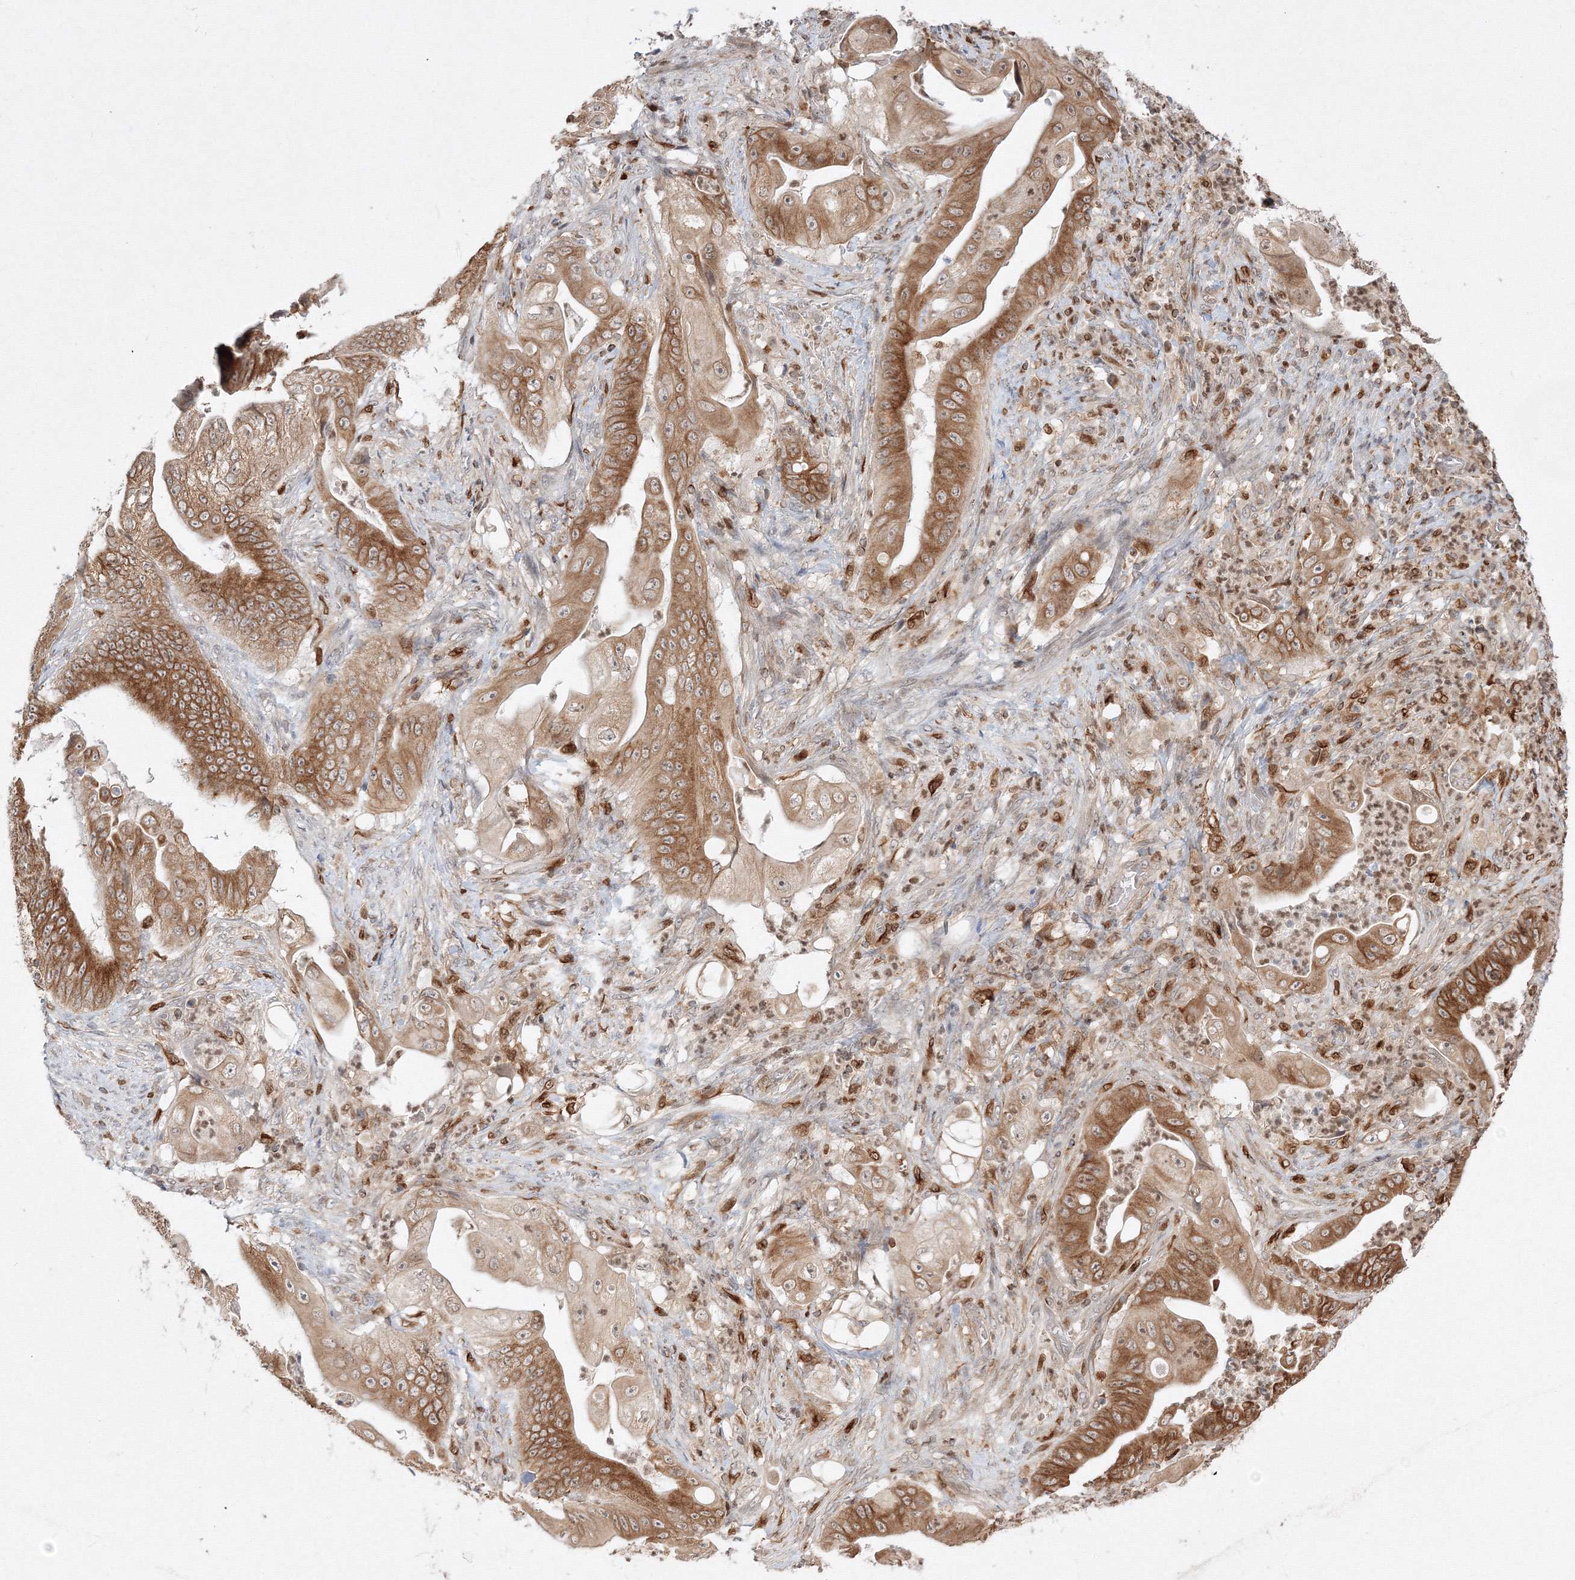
{"staining": {"intensity": "moderate", "quantity": ">75%", "location": "cytoplasmic/membranous"}, "tissue": "stomach cancer", "cell_type": "Tumor cells", "image_type": "cancer", "snomed": [{"axis": "morphology", "description": "Adenocarcinoma, NOS"}, {"axis": "topography", "description": "Stomach"}], "caption": "Immunohistochemistry (IHC) staining of stomach adenocarcinoma, which shows medium levels of moderate cytoplasmic/membranous positivity in approximately >75% of tumor cells indicating moderate cytoplasmic/membranous protein positivity. The staining was performed using DAB (brown) for protein detection and nuclei were counterstained in hematoxylin (blue).", "gene": "TMEM50B", "patient": {"sex": "female", "age": 73}}